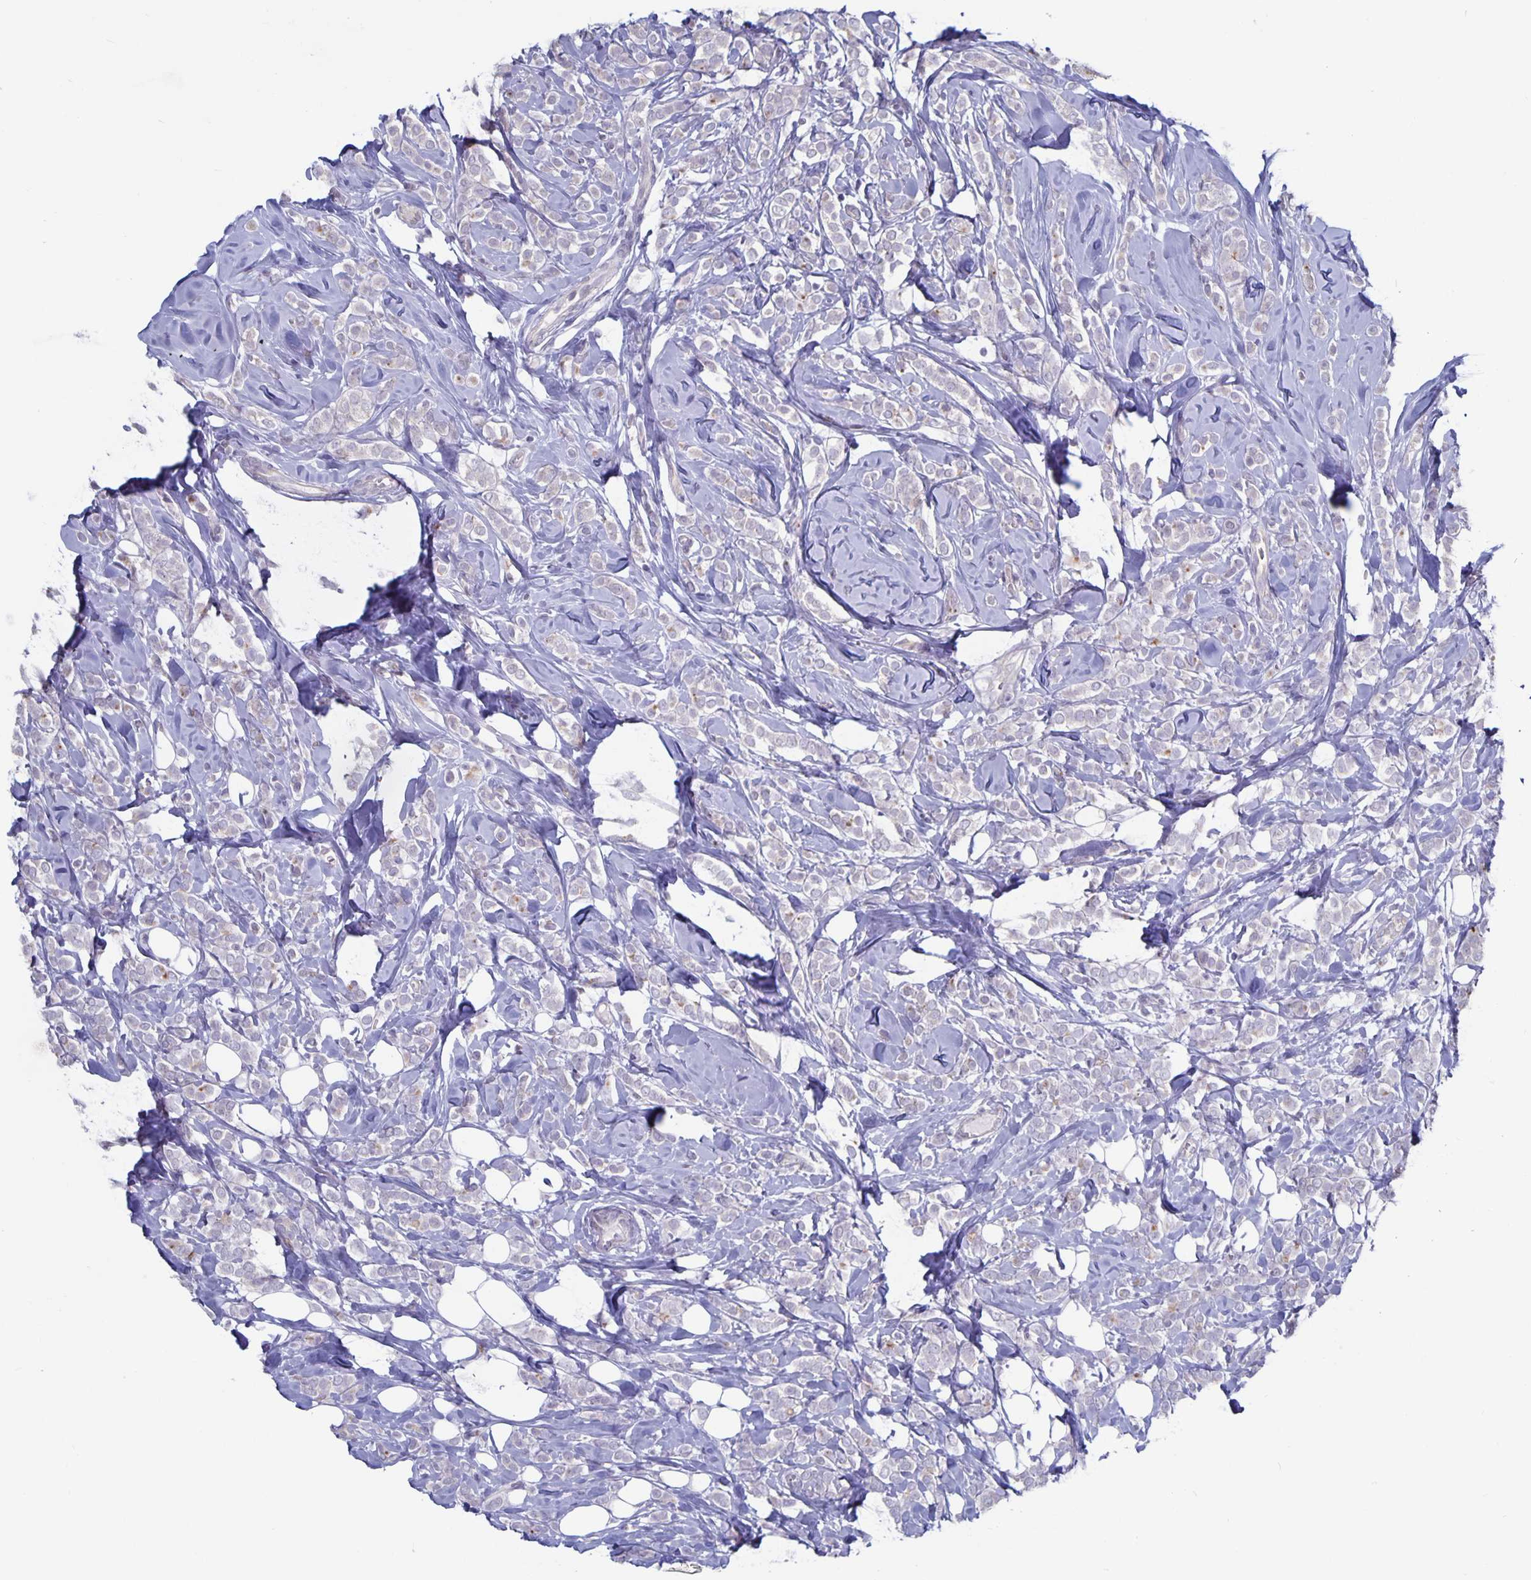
{"staining": {"intensity": "negative", "quantity": "none", "location": "none"}, "tissue": "breast cancer", "cell_type": "Tumor cells", "image_type": "cancer", "snomed": [{"axis": "morphology", "description": "Lobular carcinoma"}, {"axis": "topography", "description": "Breast"}], "caption": "High power microscopy image of an immunohistochemistry image of breast cancer (lobular carcinoma), revealing no significant positivity in tumor cells.", "gene": "PLCB3", "patient": {"sex": "female", "age": 49}}